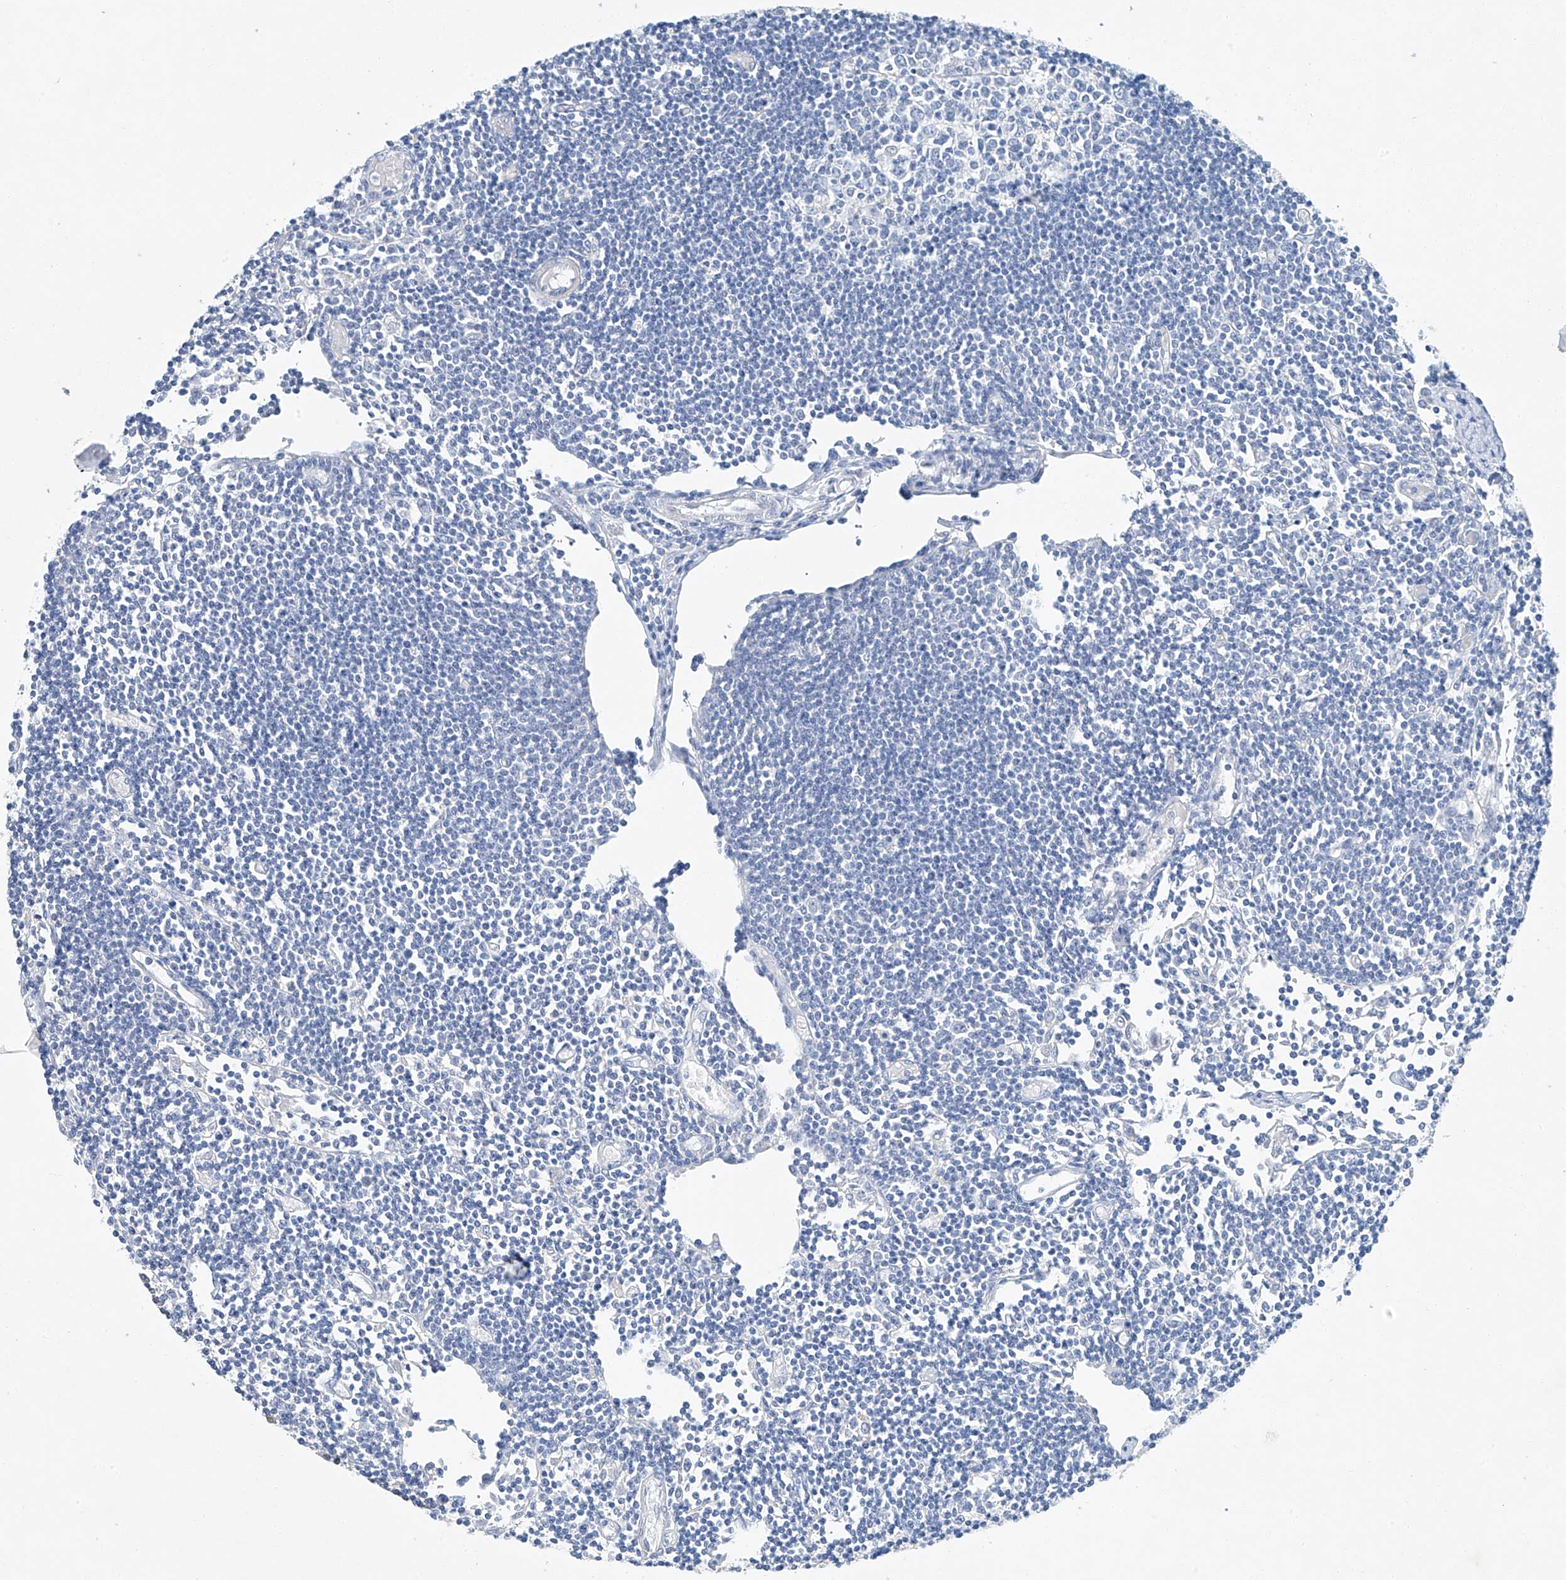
{"staining": {"intensity": "negative", "quantity": "none", "location": "none"}, "tissue": "lymph node", "cell_type": "Germinal center cells", "image_type": "normal", "snomed": [{"axis": "morphology", "description": "Normal tissue, NOS"}, {"axis": "topography", "description": "Lymph node"}], "caption": "Benign lymph node was stained to show a protein in brown. There is no significant staining in germinal center cells. (DAB IHC with hematoxylin counter stain).", "gene": "C1orf87", "patient": {"sex": "female", "age": 11}}